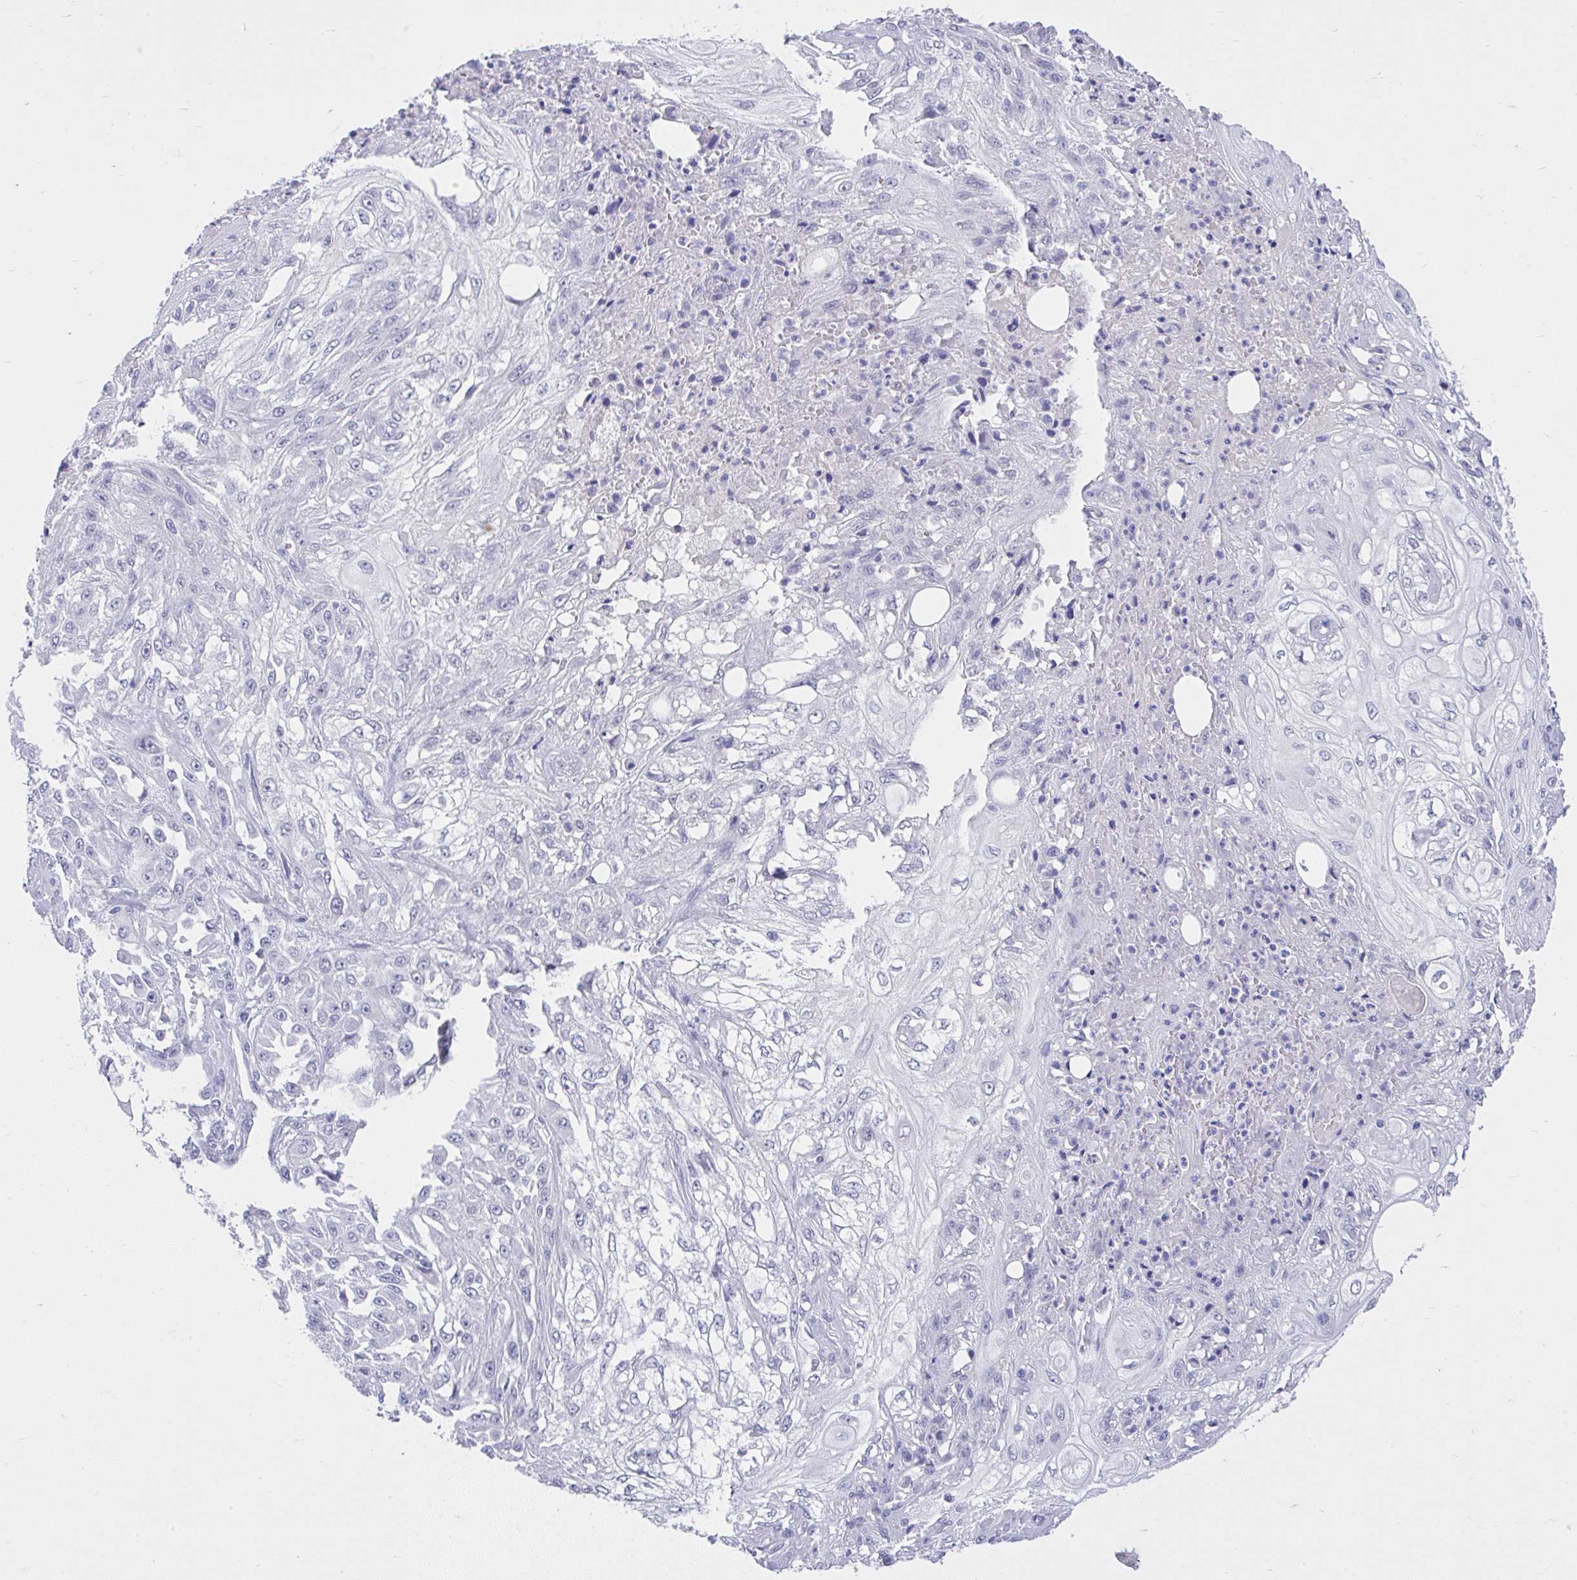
{"staining": {"intensity": "negative", "quantity": "none", "location": "none"}, "tissue": "skin cancer", "cell_type": "Tumor cells", "image_type": "cancer", "snomed": [{"axis": "morphology", "description": "Squamous cell carcinoma, NOS"}, {"axis": "morphology", "description": "Squamous cell carcinoma, metastatic, NOS"}, {"axis": "topography", "description": "Skin"}, {"axis": "topography", "description": "Lymph node"}], "caption": "Metastatic squamous cell carcinoma (skin) stained for a protein using immunohistochemistry (IHC) displays no positivity tumor cells.", "gene": "MS4A12", "patient": {"sex": "male", "age": 75}}